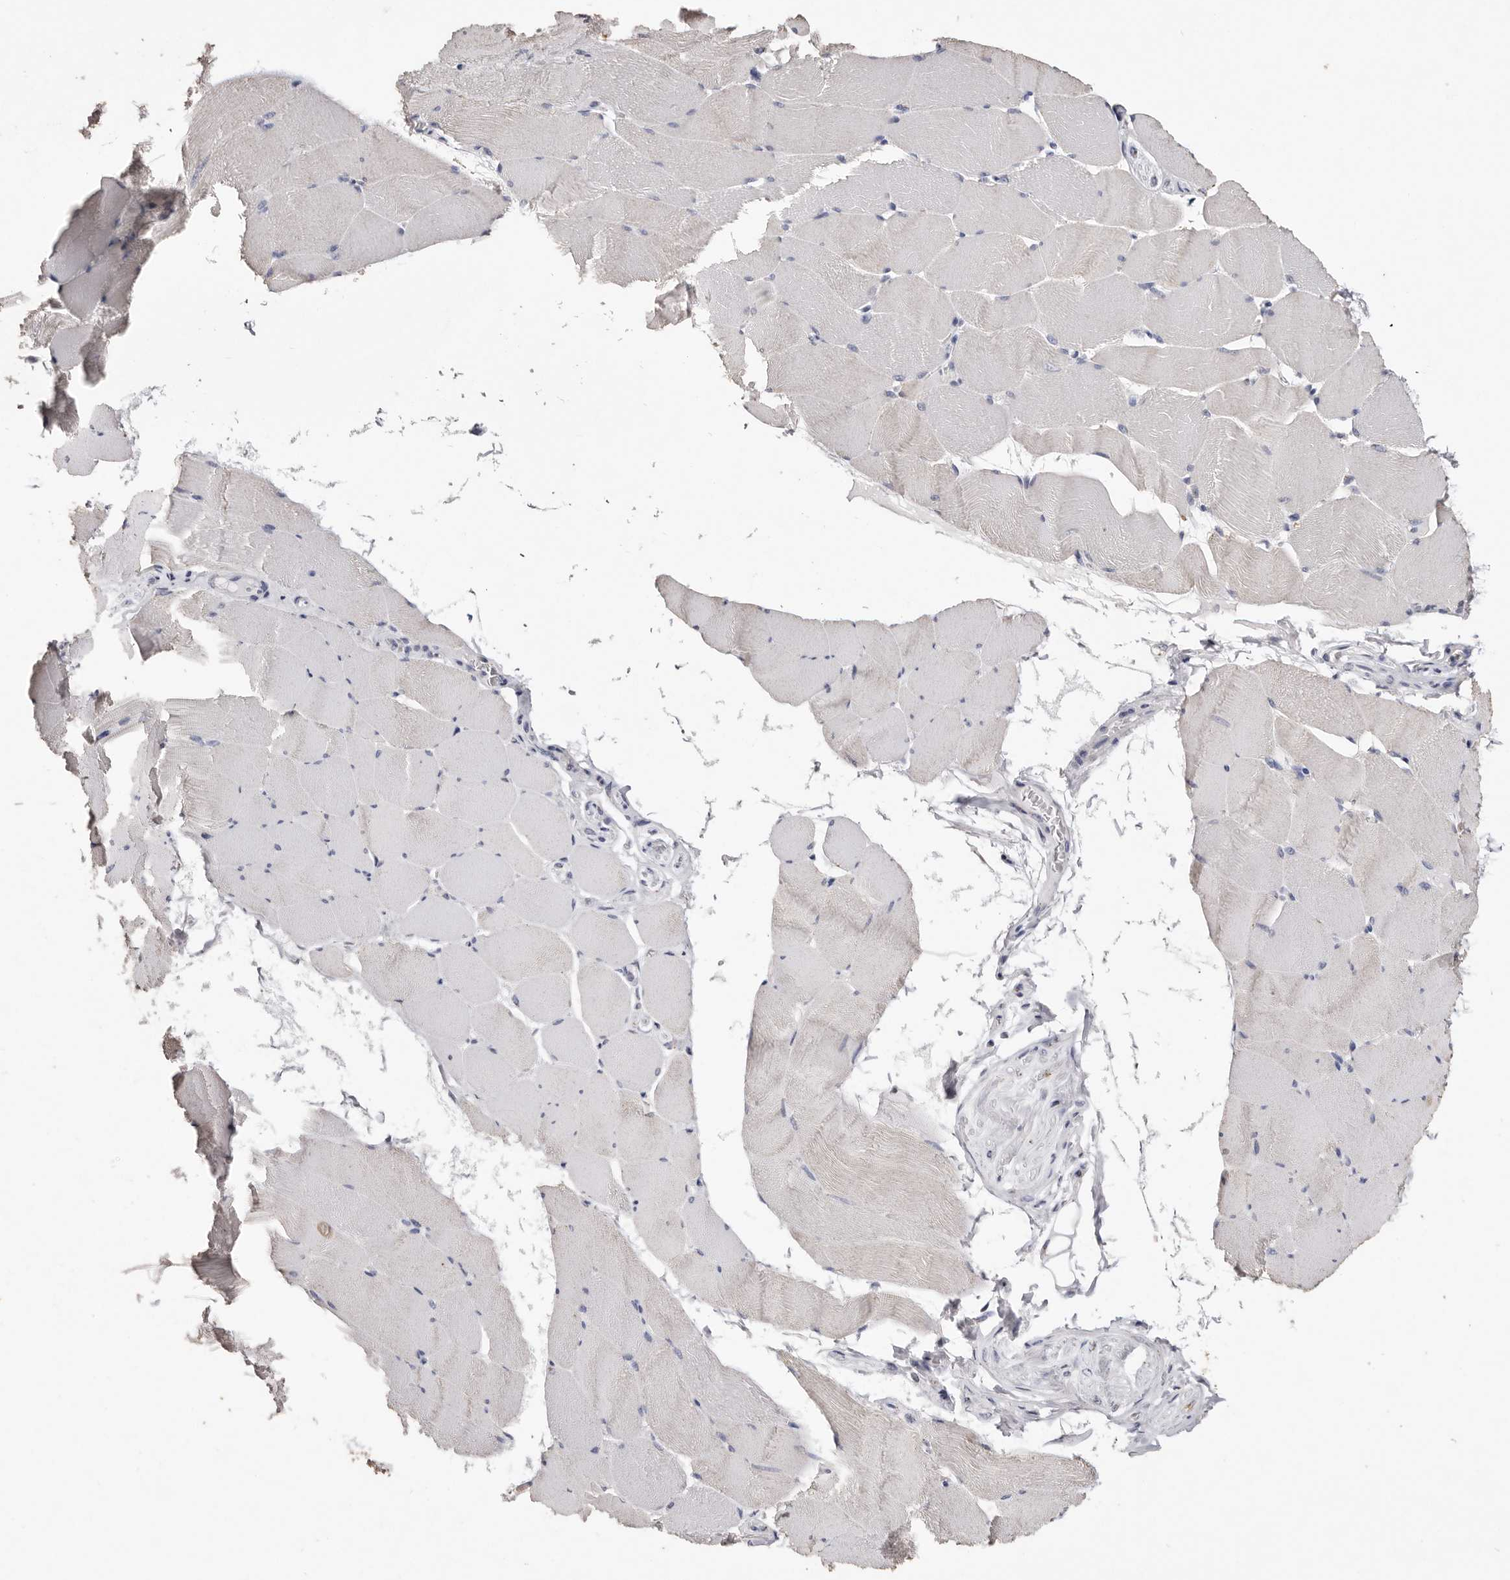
{"staining": {"intensity": "moderate", "quantity": "<25%", "location": "cytoplasmic/membranous"}, "tissue": "skeletal muscle", "cell_type": "Myocytes", "image_type": "normal", "snomed": [{"axis": "morphology", "description": "Normal tissue, NOS"}, {"axis": "topography", "description": "Skeletal muscle"}], "caption": "Immunohistochemistry (IHC) photomicrograph of normal skeletal muscle: human skeletal muscle stained using immunohistochemistry (IHC) demonstrates low levels of moderate protein expression localized specifically in the cytoplasmic/membranous of myocytes, appearing as a cytoplasmic/membranous brown color.", "gene": "LGALS7B", "patient": {"sex": "male", "age": 62}}